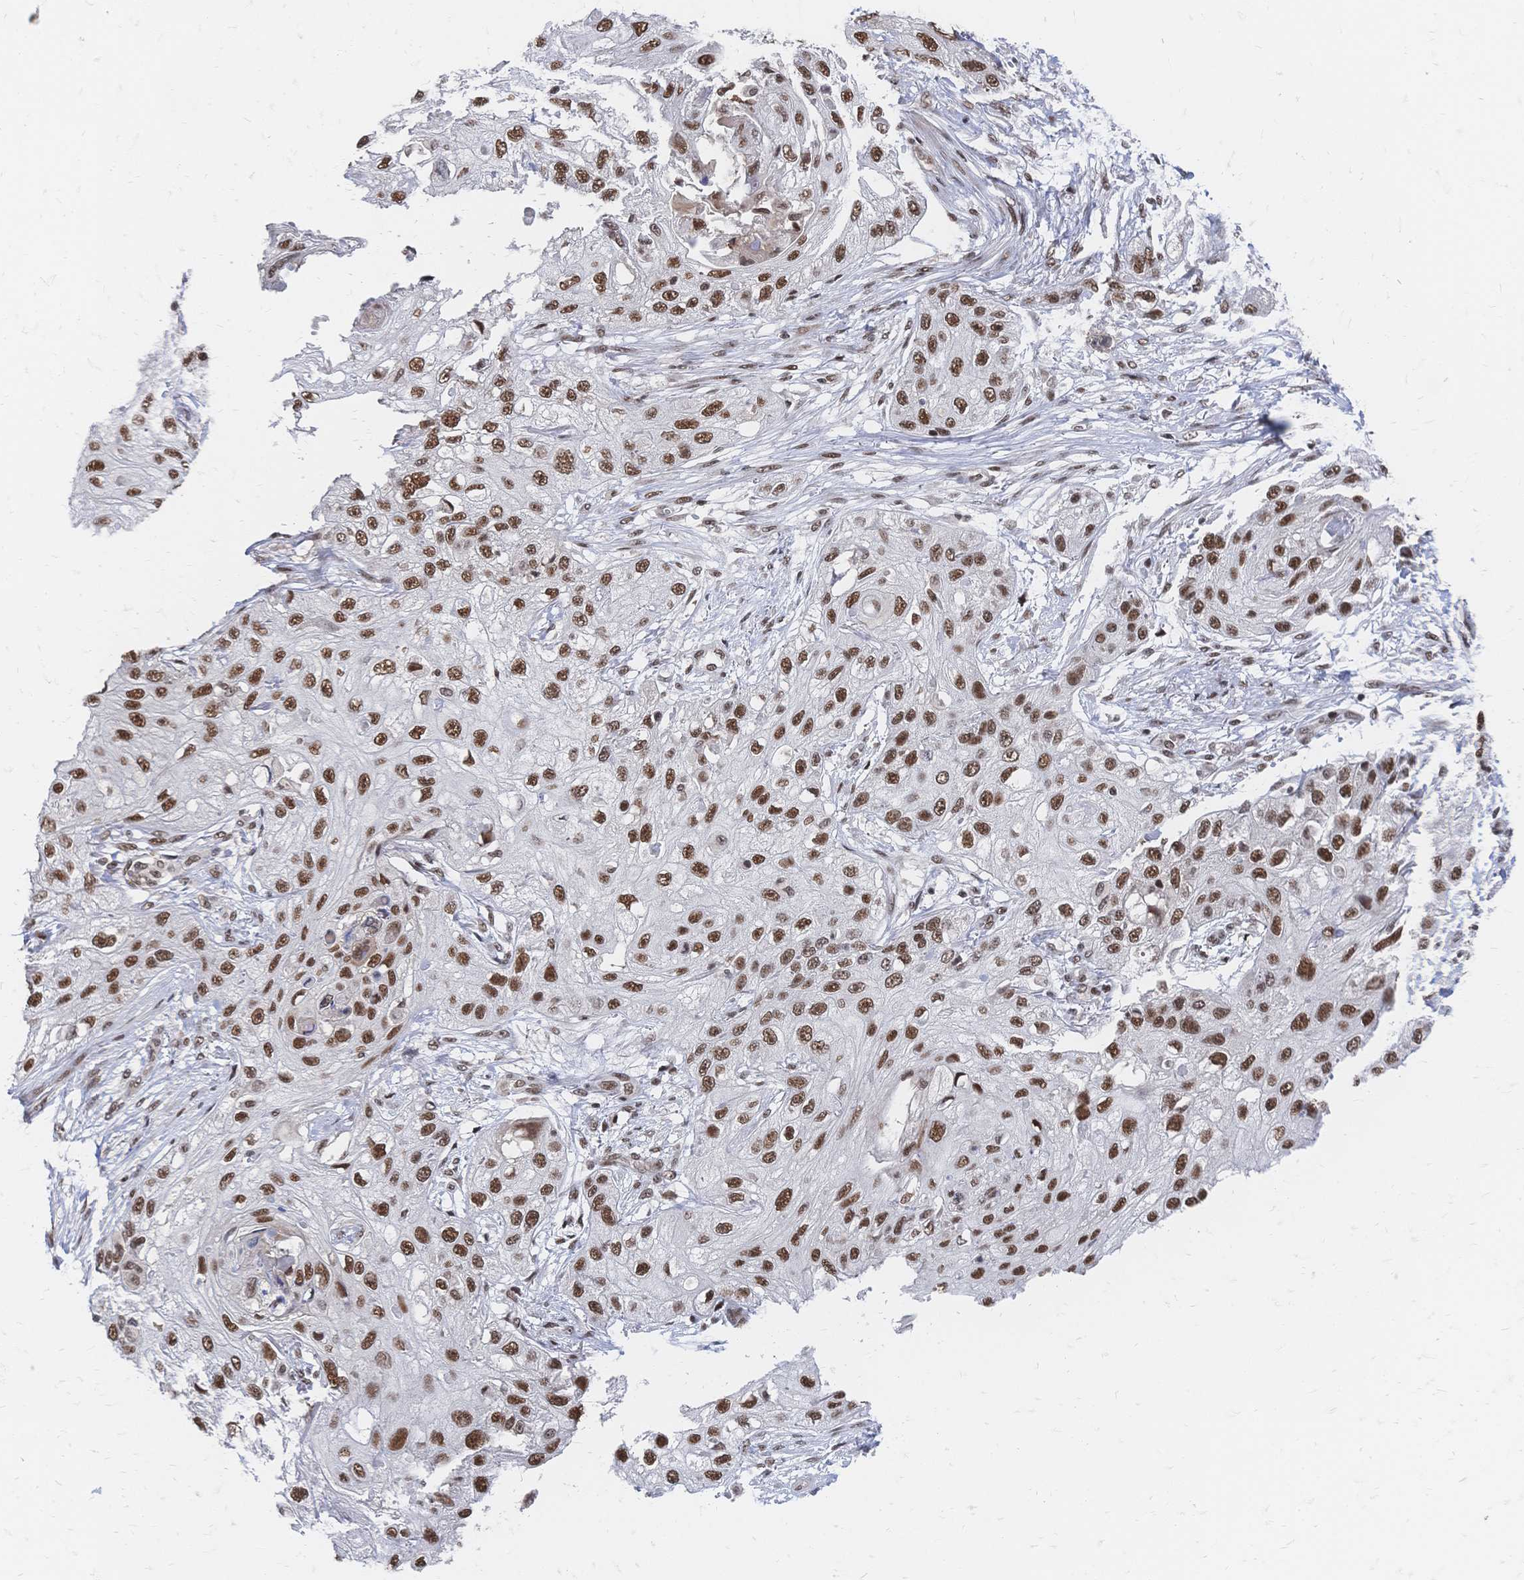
{"staining": {"intensity": "strong", "quantity": ">75%", "location": "nuclear"}, "tissue": "skin cancer", "cell_type": "Tumor cells", "image_type": "cancer", "snomed": [{"axis": "morphology", "description": "Squamous cell carcinoma, NOS"}, {"axis": "topography", "description": "Skin"}, {"axis": "topography", "description": "Vulva"}], "caption": "Tumor cells show high levels of strong nuclear staining in approximately >75% of cells in human skin cancer (squamous cell carcinoma). (brown staining indicates protein expression, while blue staining denotes nuclei).", "gene": "NELFA", "patient": {"sex": "female", "age": 86}}